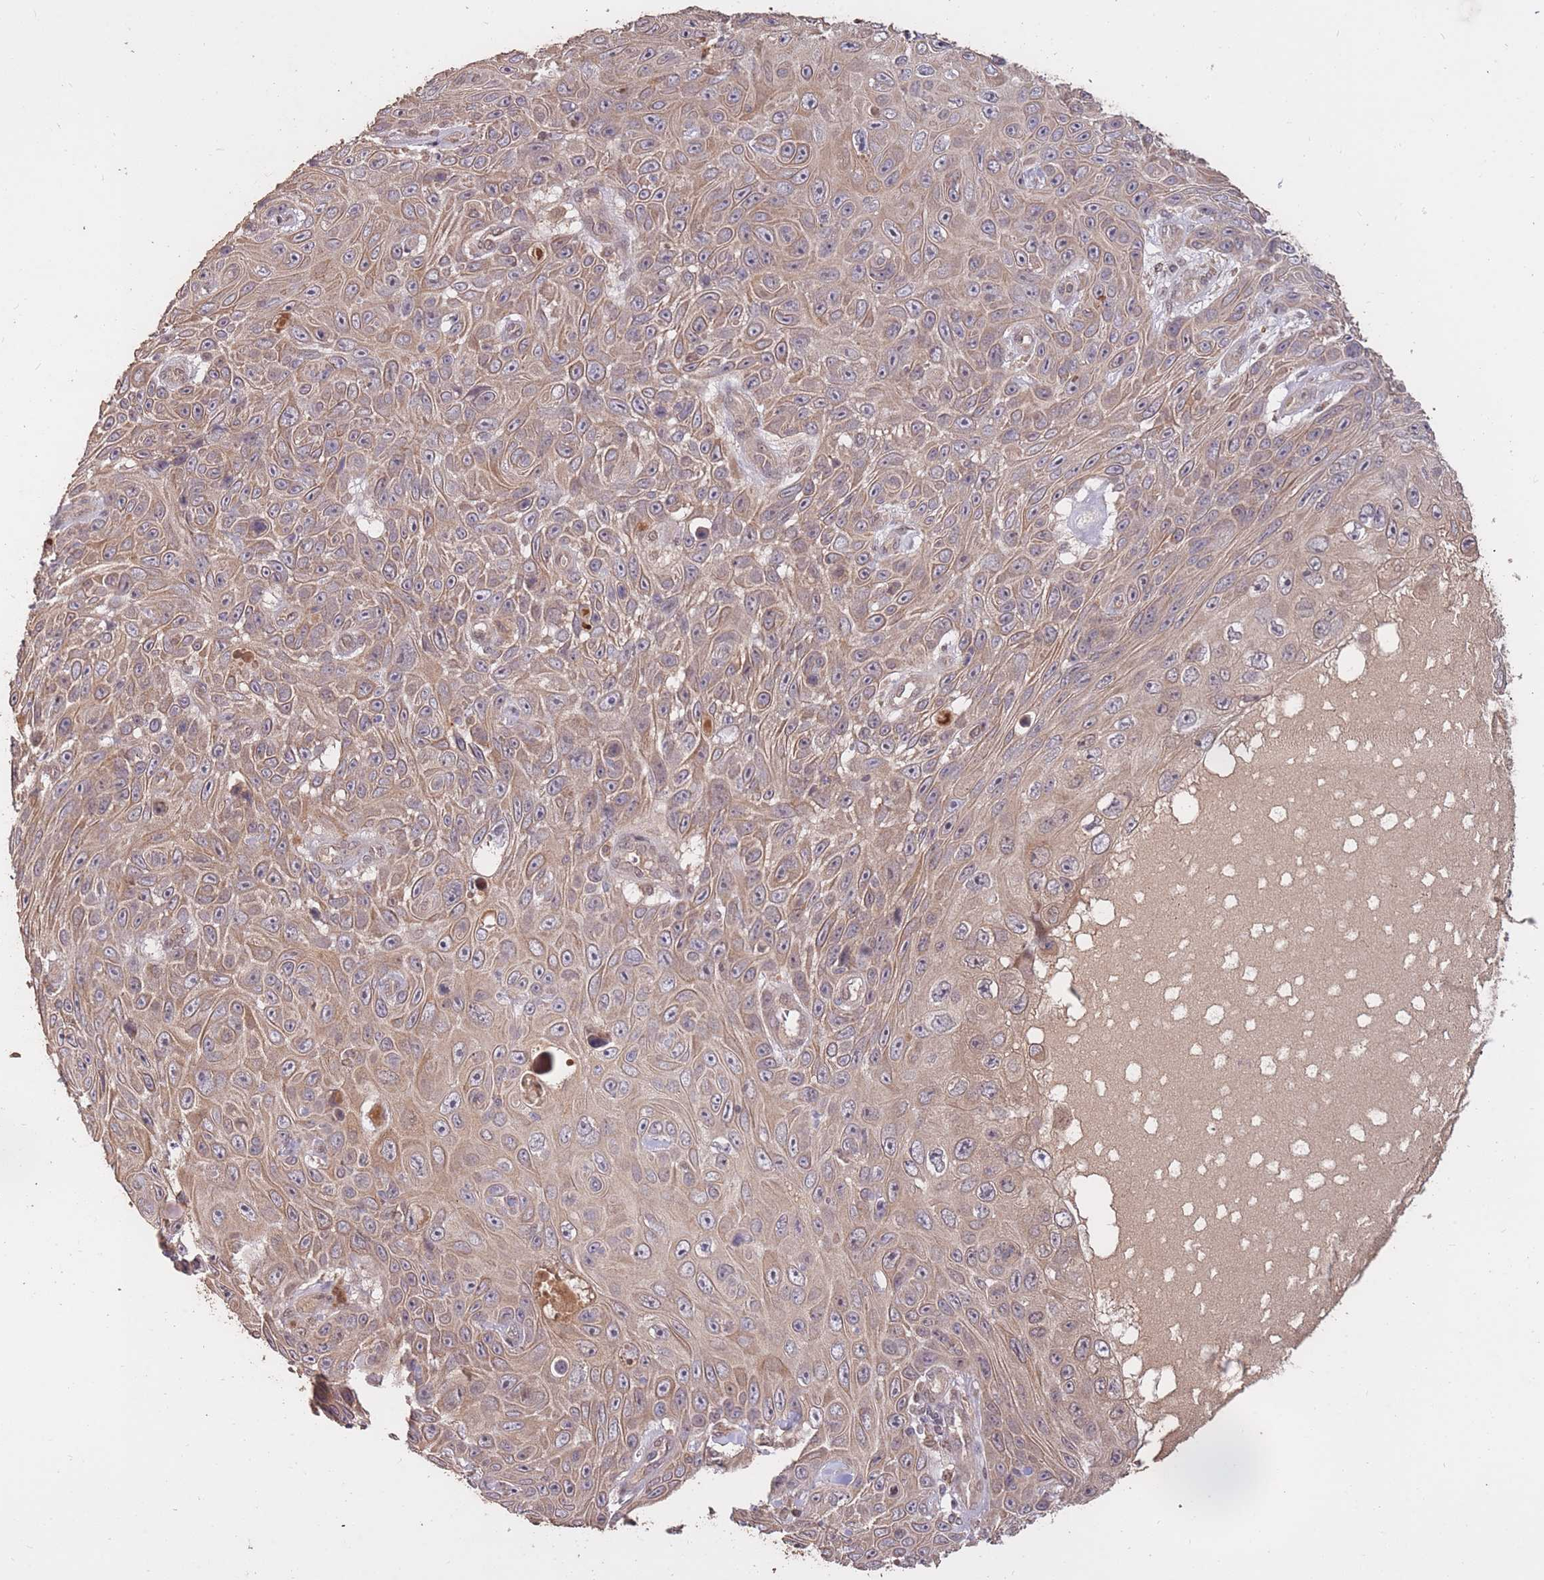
{"staining": {"intensity": "moderate", "quantity": ">75%", "location": "cytoplasmic/membranous"}, "tissue": "skin cancer", "cell_type": "Tumor cells", "image_type": "cancer", "snomed": [{"axis": "morphology", "description": "Squamous cell carcinoma, NOS"}, {"axis": "topography", "description": "Skin"}], "caption": "A photomicrograph of human skin cancer (squamous cell carcinoma) stained for a protein displays moderate cytoplasmic/membranous brown staining in tumor cells. (Brightfield microscopy of DAB IHC at high magnification).", "gene": "RGS14", "patient": {"sex": "male", "age": 82}}